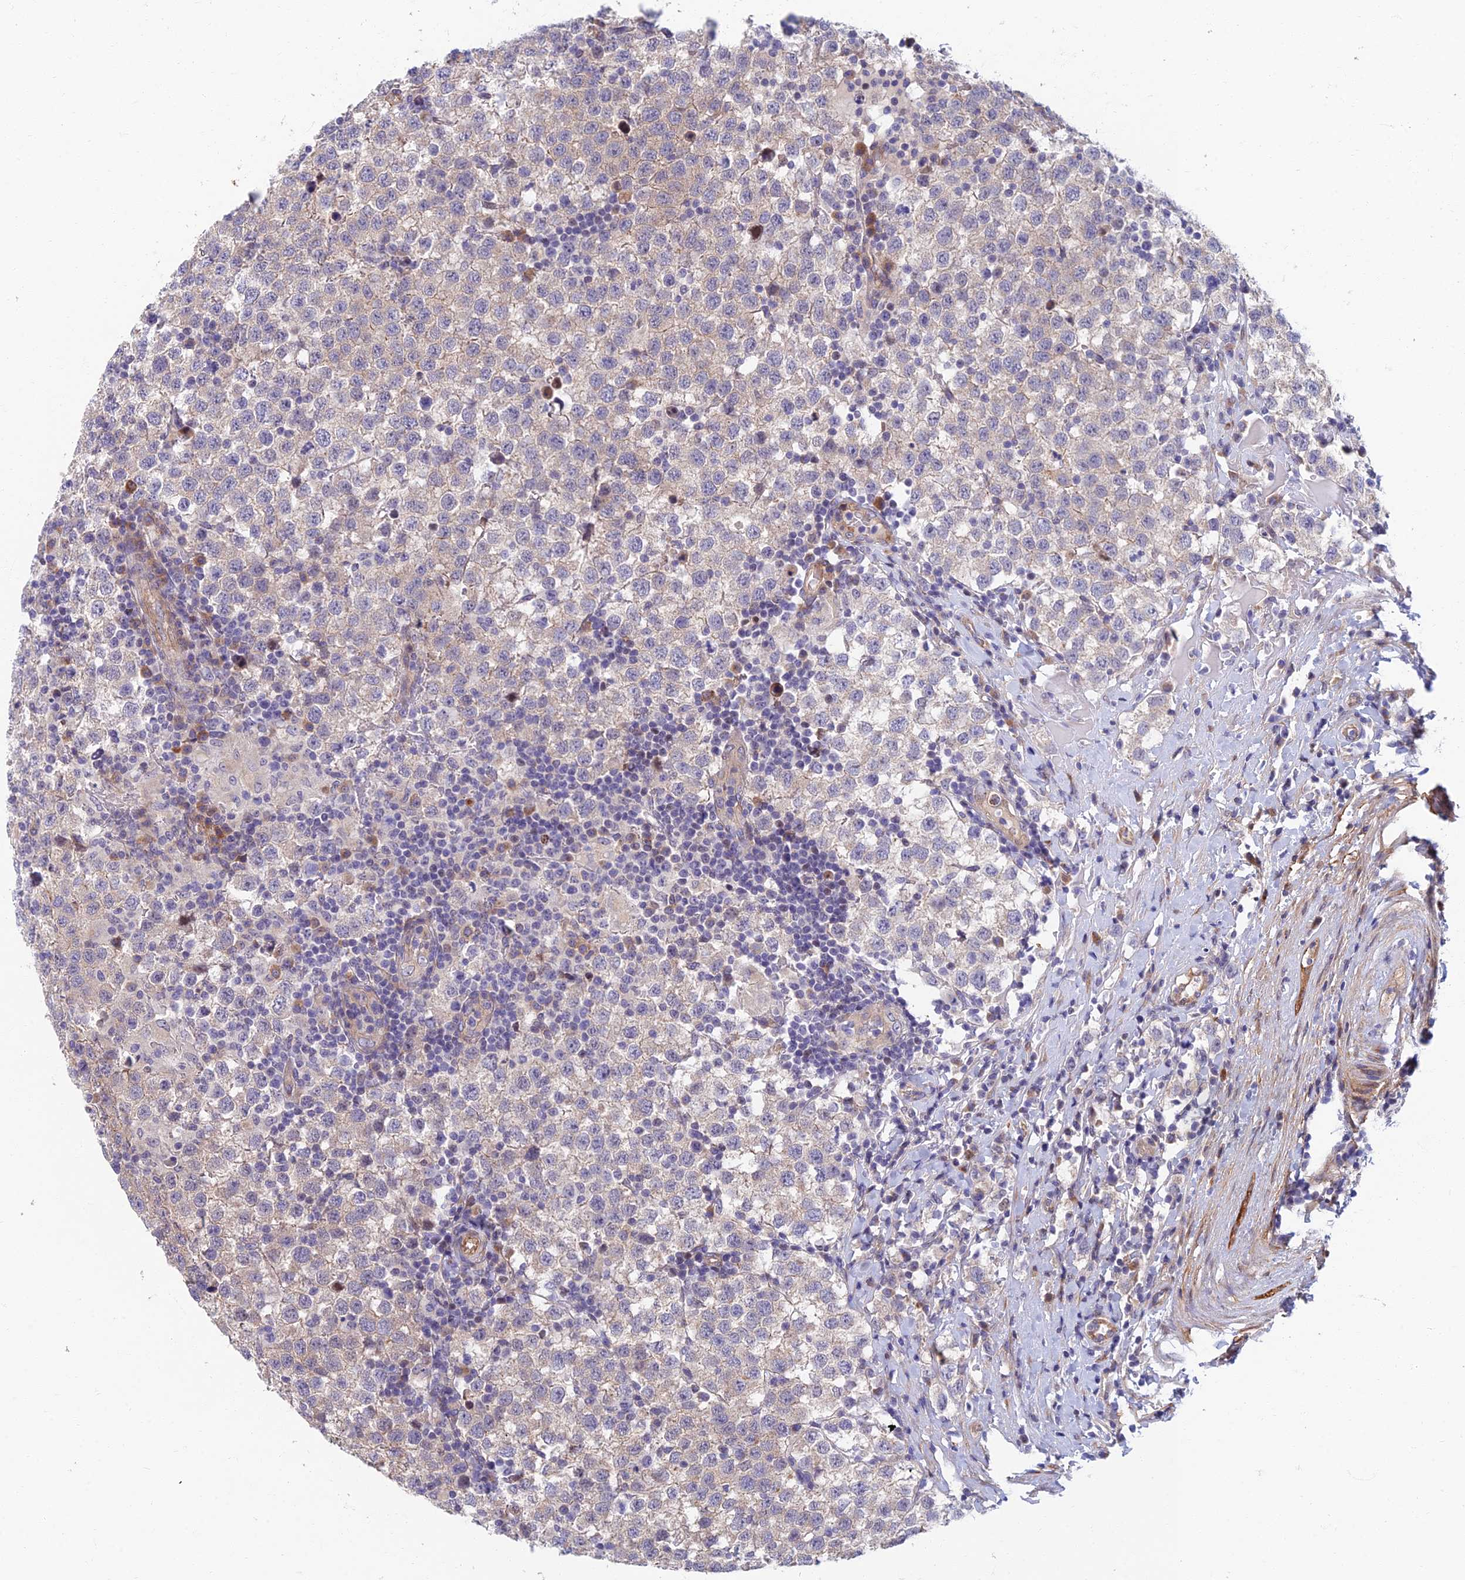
{"staining": {"intensity": "negative", "quantity": "none", "location": "none"}, "tissue": "testis cancer", "cell_type": "Tumor cells", "image_type": "cancer", "snomed": [{"axis": "morphology", "description": "Seminoma, NOS"}, {"axis": "topography", "description": "Testis"}], "caption": "A histopathology image of human testis cancer is negative for staining in tumor cells.", "gene": "RHBDL2", "patient": {"sex": "male", "age": 34}}